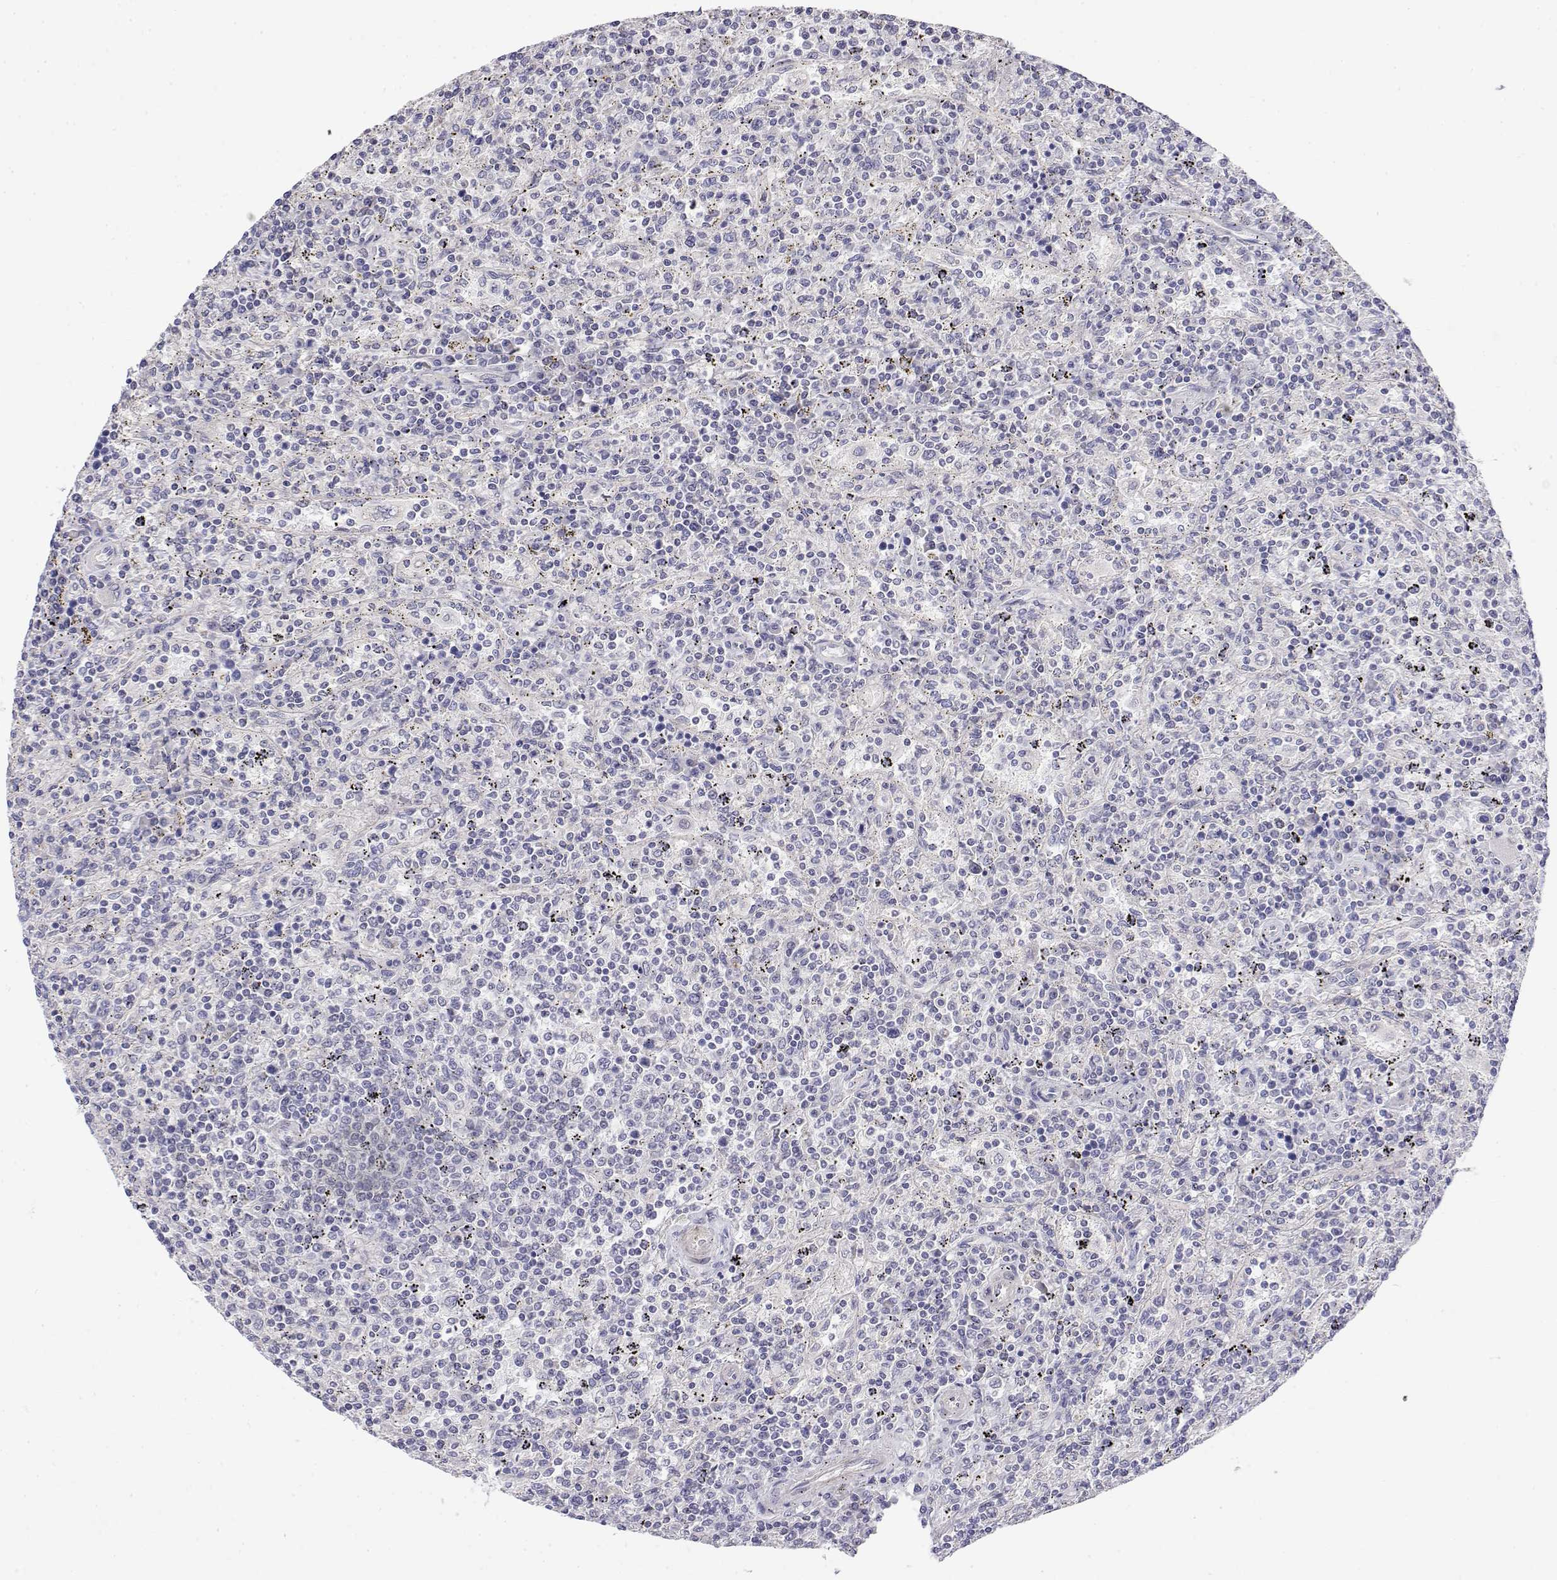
{"staining": {"intensity": "negative", "quantity": "none", "location": "none"}, "tissue": "lymphoma", "cell_type": "Tumor cells", "image_type": "cancer", "snomed": [{"axis": "morphology", "description": "Malignant lymphoma, non-Hodgkin's type, Low grade"}, {"axis": "topography", "description": "Spleen"}], "caption": "Low-grade malignant lymphoma, non-Hodgkin's type stained for a protein using immunohistochemistry (IHC) shows no expression tumor cells.", "gene": "GGACT", "patient": {"sex": "male", "age": 62}}